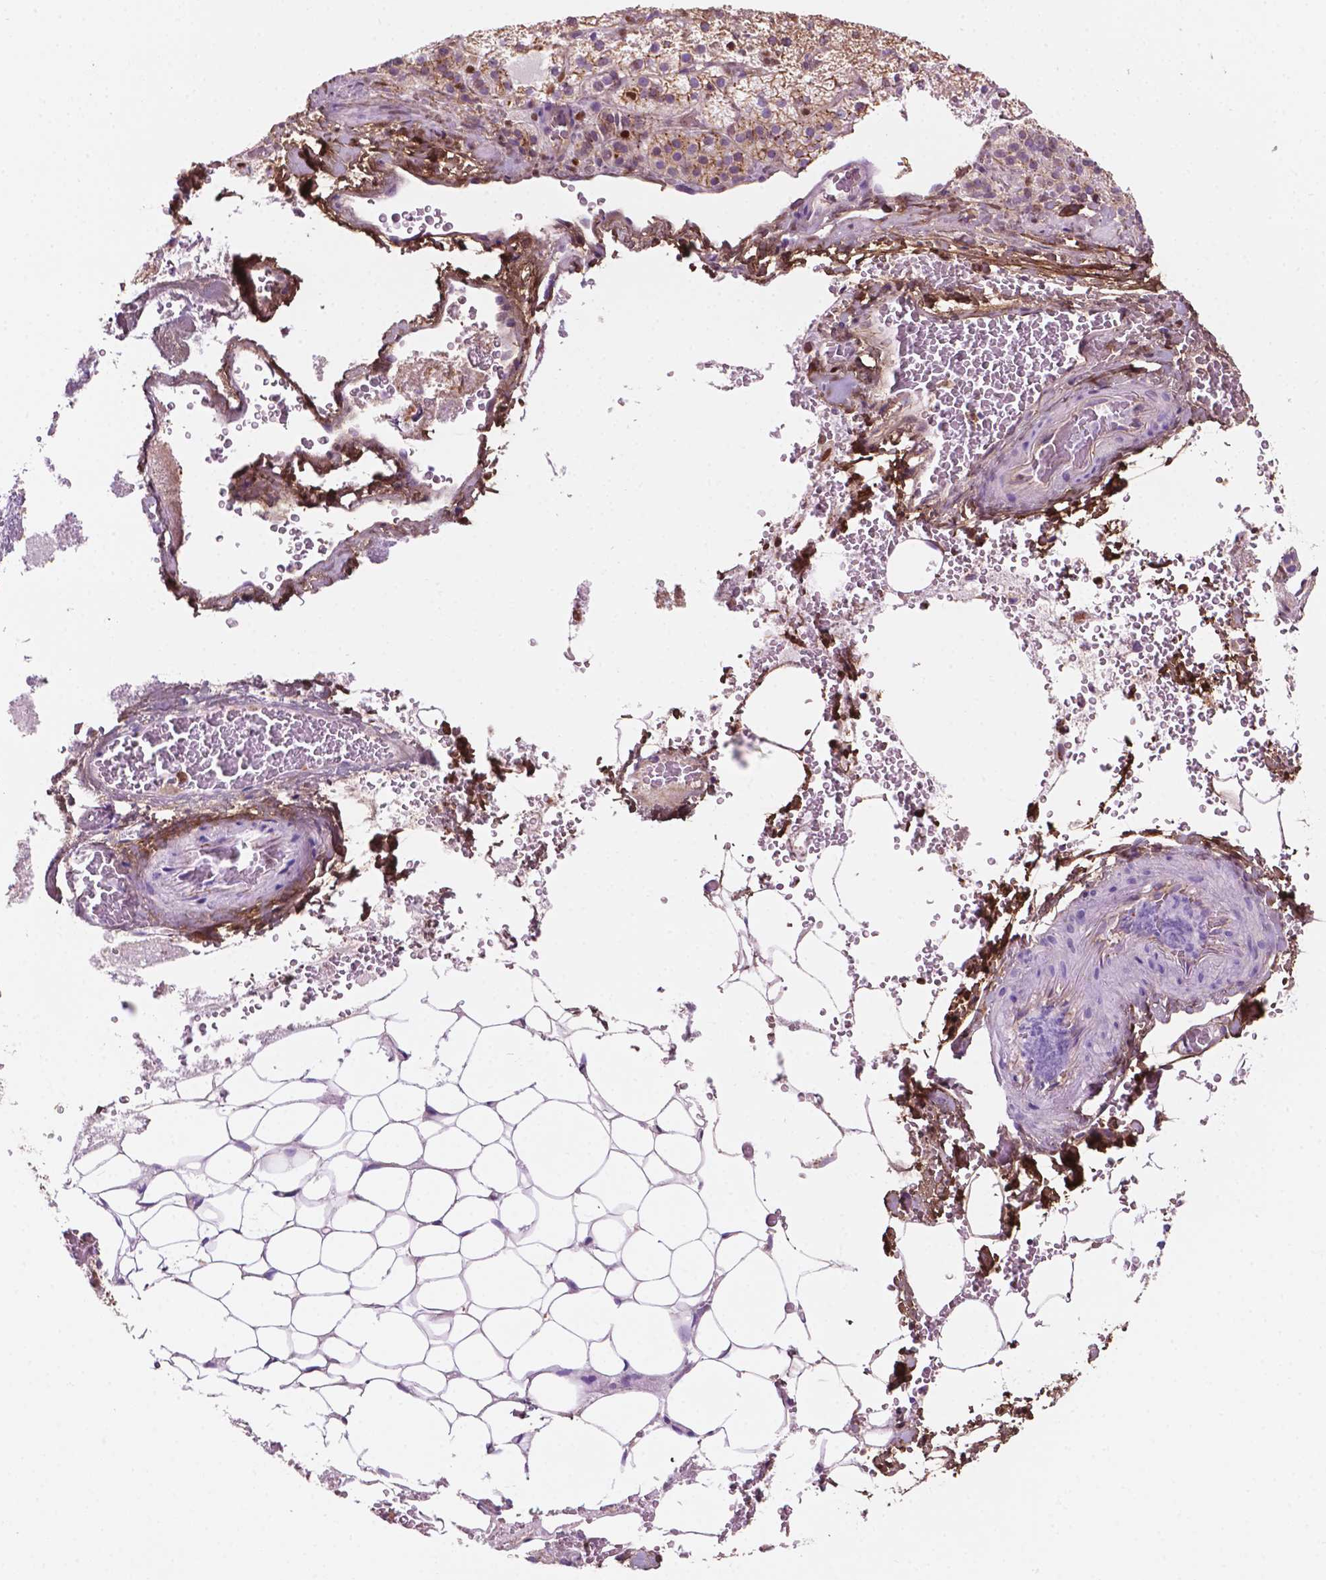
{"staining": {"intensity": "moderate", "quantity": "25%-75%", "location": "cytoplasmic/membranous"}, "tissue": "adrenal gland", "cell_type": "Glandular cells", "image_type": "normal", "snomed": [{"axis": "morphology", "description": "Normal tissue, NOS"}, {"axis": "topography", "description": "Adrenal gland"}], "caption": "This is an image of immunohistochemistry (IHC) staining of normal adrenal gland, which shows moderate positivity in the cytoplasmic/membranous of glandular cells.", "gene": "DCN", "patient": {"sex": "male", "age": 53}}